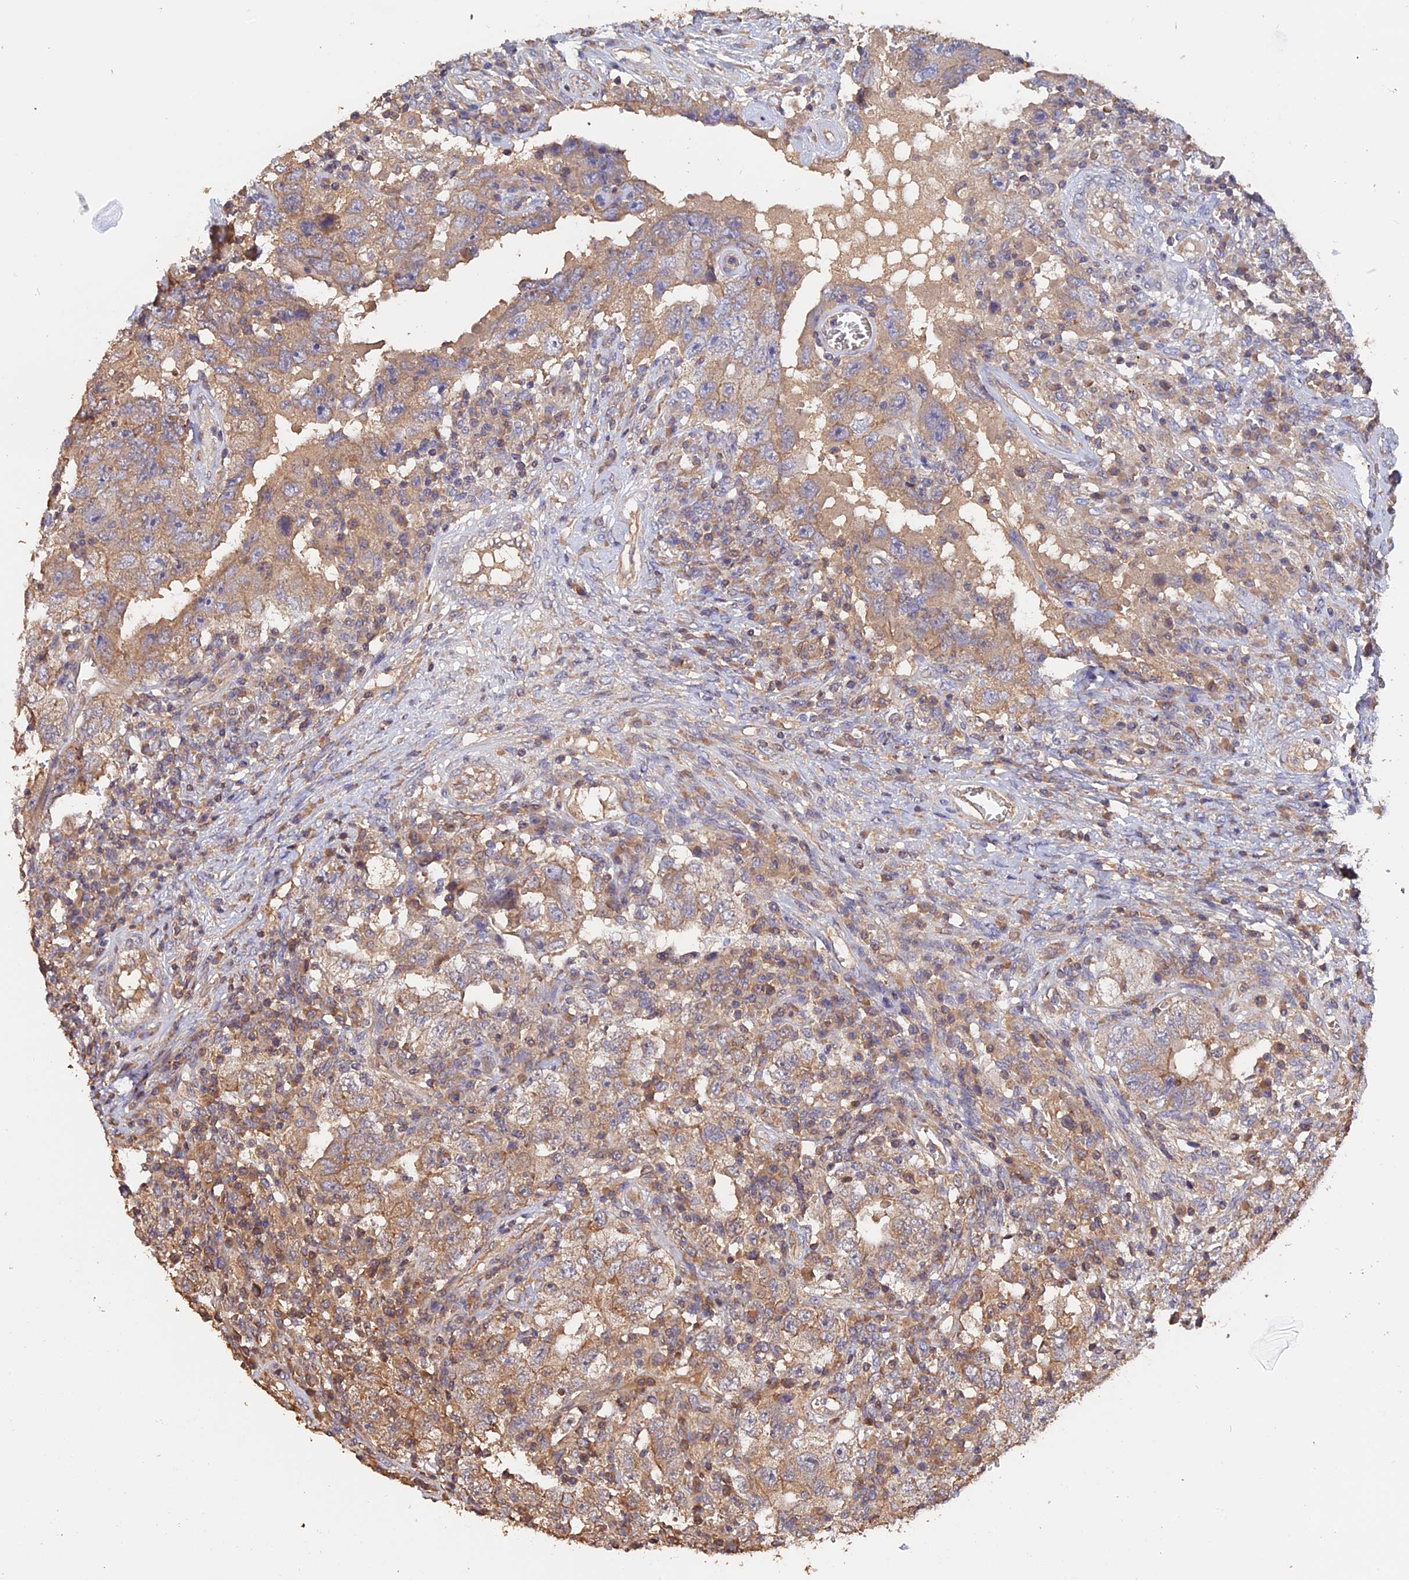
{"staining": {"intensity": "weak", "quantity": "25%-75%", "location": "cytoplasmic/membranous"}, "tissue": "testis cancer", "cell_type": "Tumor cells", "image_type": "cancer", "snomed": [{"axis": "morphology", "description": "Carcinoma, Embryonal, NOS"}, {"axis": "topography", "description": "Testis"}], "caption": "This is an image of immunohistochemistry (IHC) staining of embryonal carcinoma (testis), which shows weak expression in the cytoplasmic/membranous of tumor cells.", "gene": "RASAL1", "patient": {"sex": "male", "age": 26}}